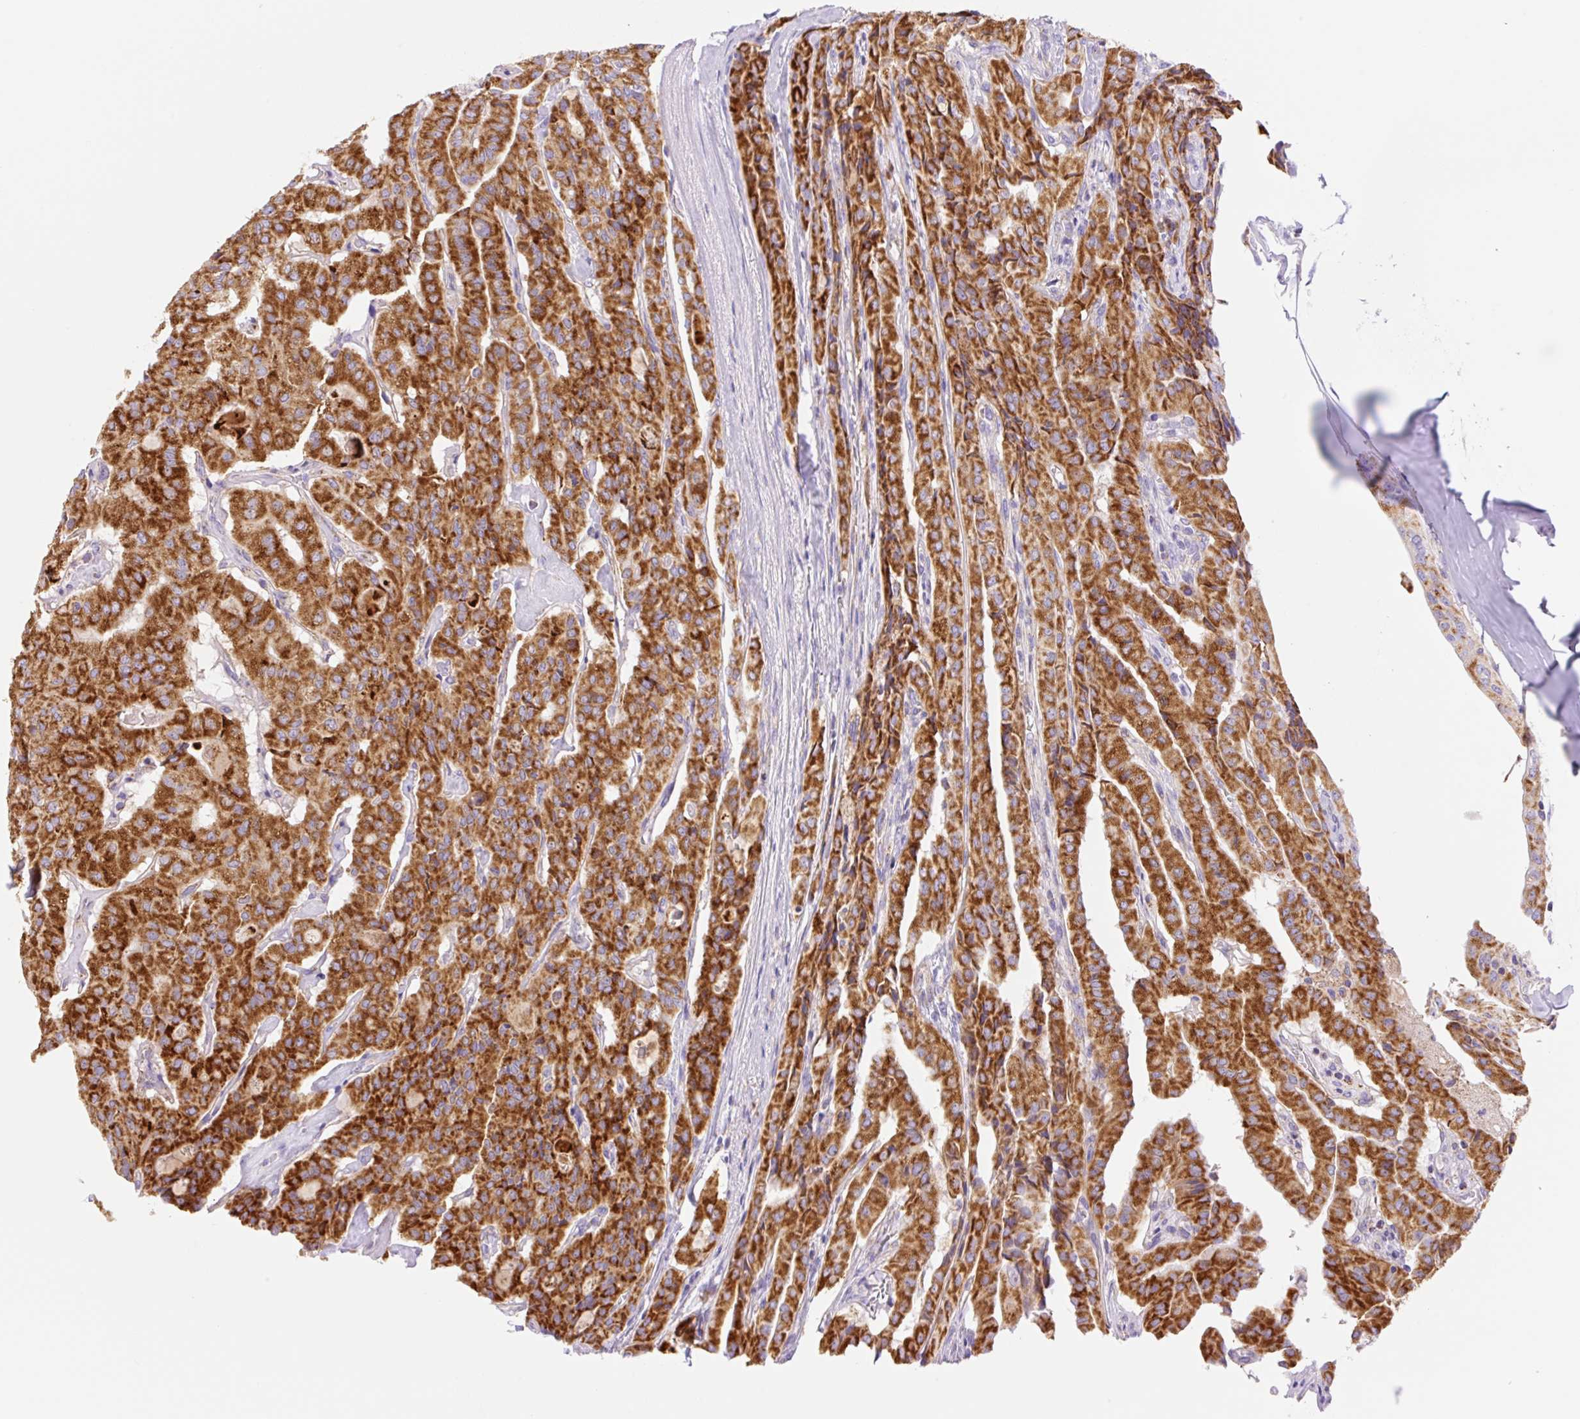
{"staining": {"intensity": "strong", "quantity": ">75%", "location": "cytoplasmic/membranous"}, "tissue": "thyroid cancer", "cell_type": "Tumor cells", "image_type": "cancer", "snomed": [{"axis": "morphology", "description": "Papillary adenocarcinoma, NOS"}, {"axis": "topography", "description": "Thyroid gland"}], "caption": "Human thyroid papillary adenocarcinoma stained for a protein (brown) reveals strong cytoplasmic/membranous positive expression in about >75% of tumor cells.", "gene": "ETNK2", "patient": {"sex": "female", "age": 59}}